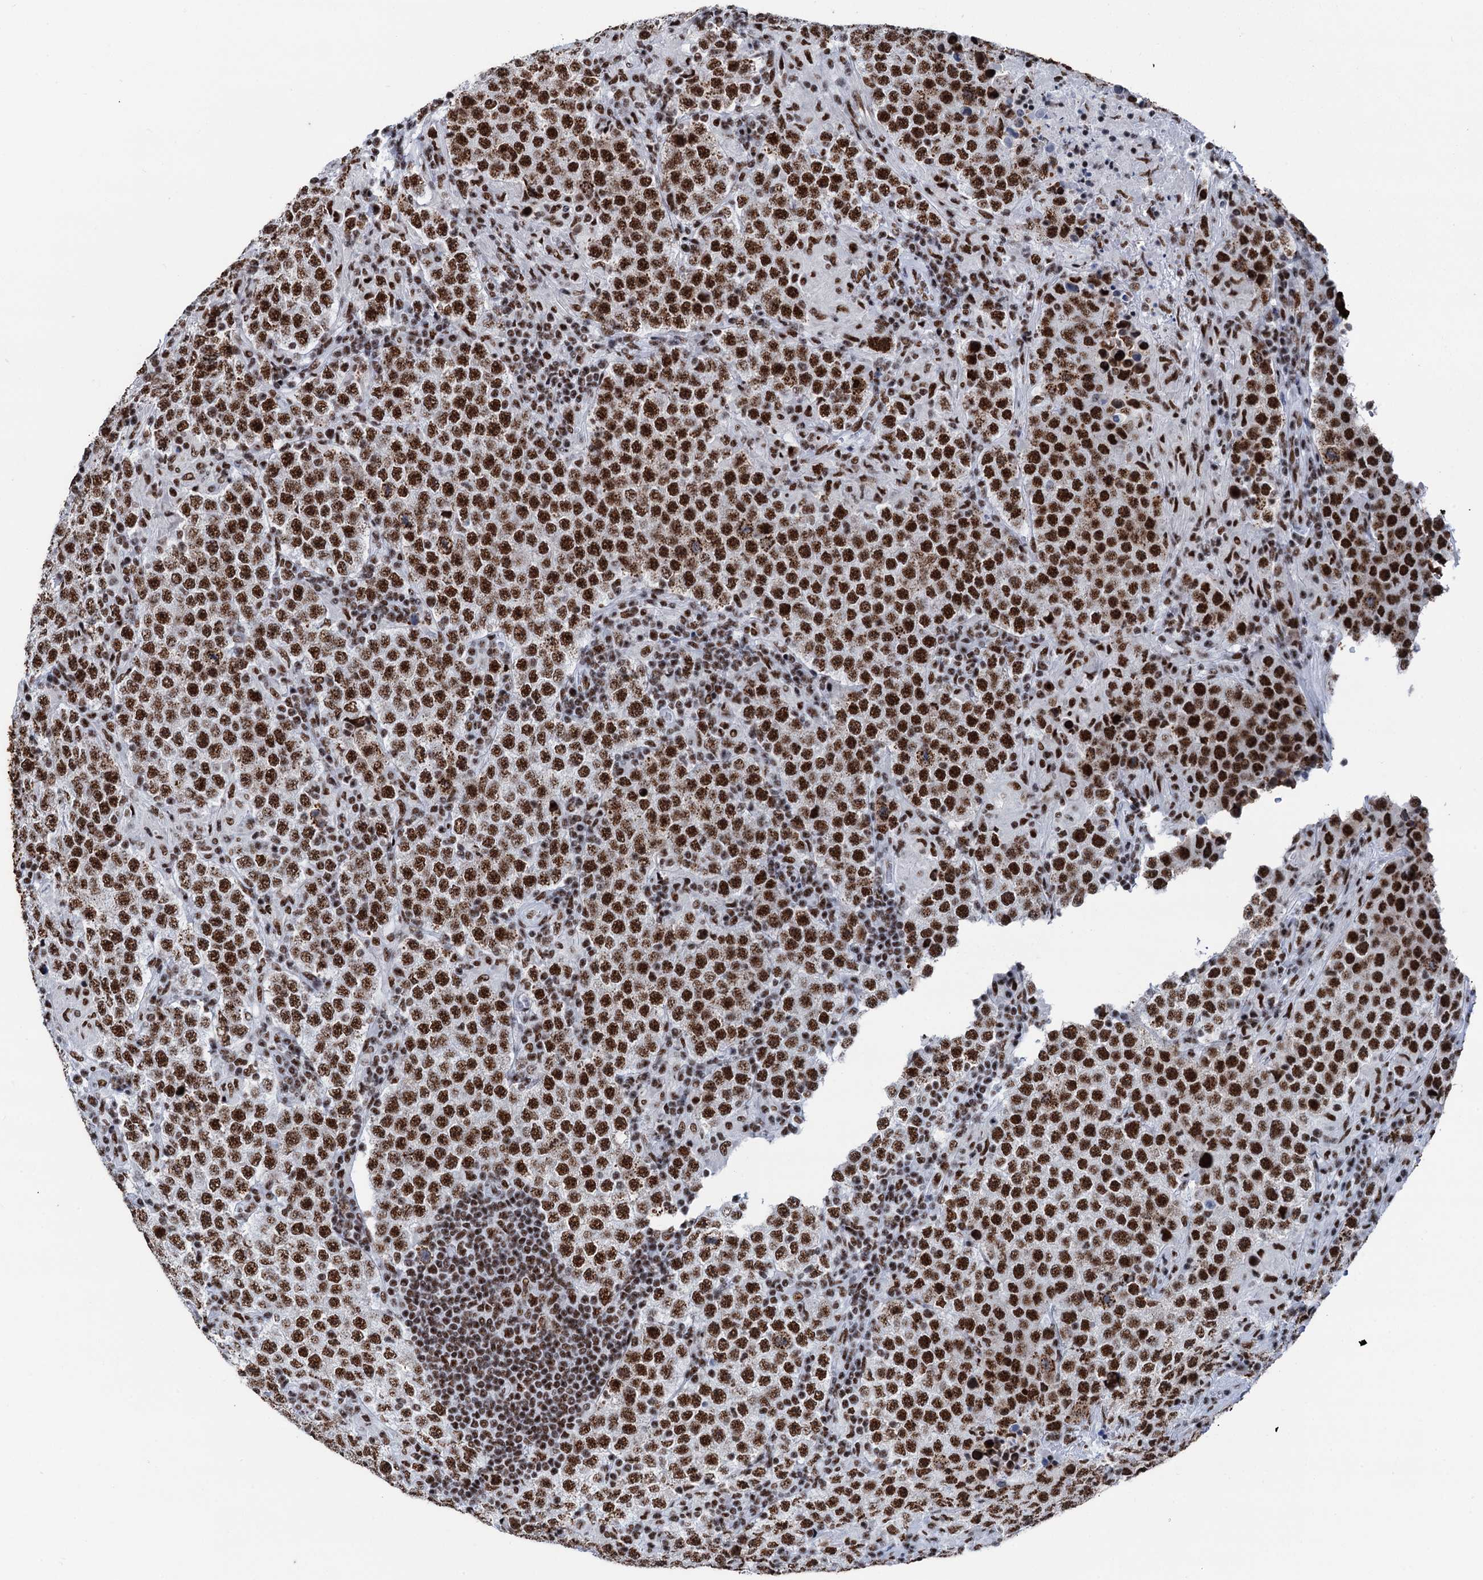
{"staining": {"intensity": "strong", "quantity": ">75%", "location": "nuclear"}, "tissue": "testis cancer", "cell_type": "Tumor cells", "image_type": "cancer", "snomed": [{"axis": "morphology", "description": "Normal tissue, NOS"}, {"axis": "morphology", "description": "Urothelial carcinoma, High grade"}, {"axis": "morphology", "description": "Seminoma, NOS"}, {"axis": "morphology", "description": "Carcinoma, Embryonal, NOS"}, {"axis": "topography", "description": "Urinary bladder"}, {"axis": "topography", "description": "Testis"}], "caption": "Immunohistochemistry micrograph of testis high-grade urothelial carcinoma stained for a protein (brown), which demonstrates high levels of strong nuclear expression in approximately >75% of tumor cells.", "gene": "DDX23", "patient": {"sex": "male", "age": 41}}